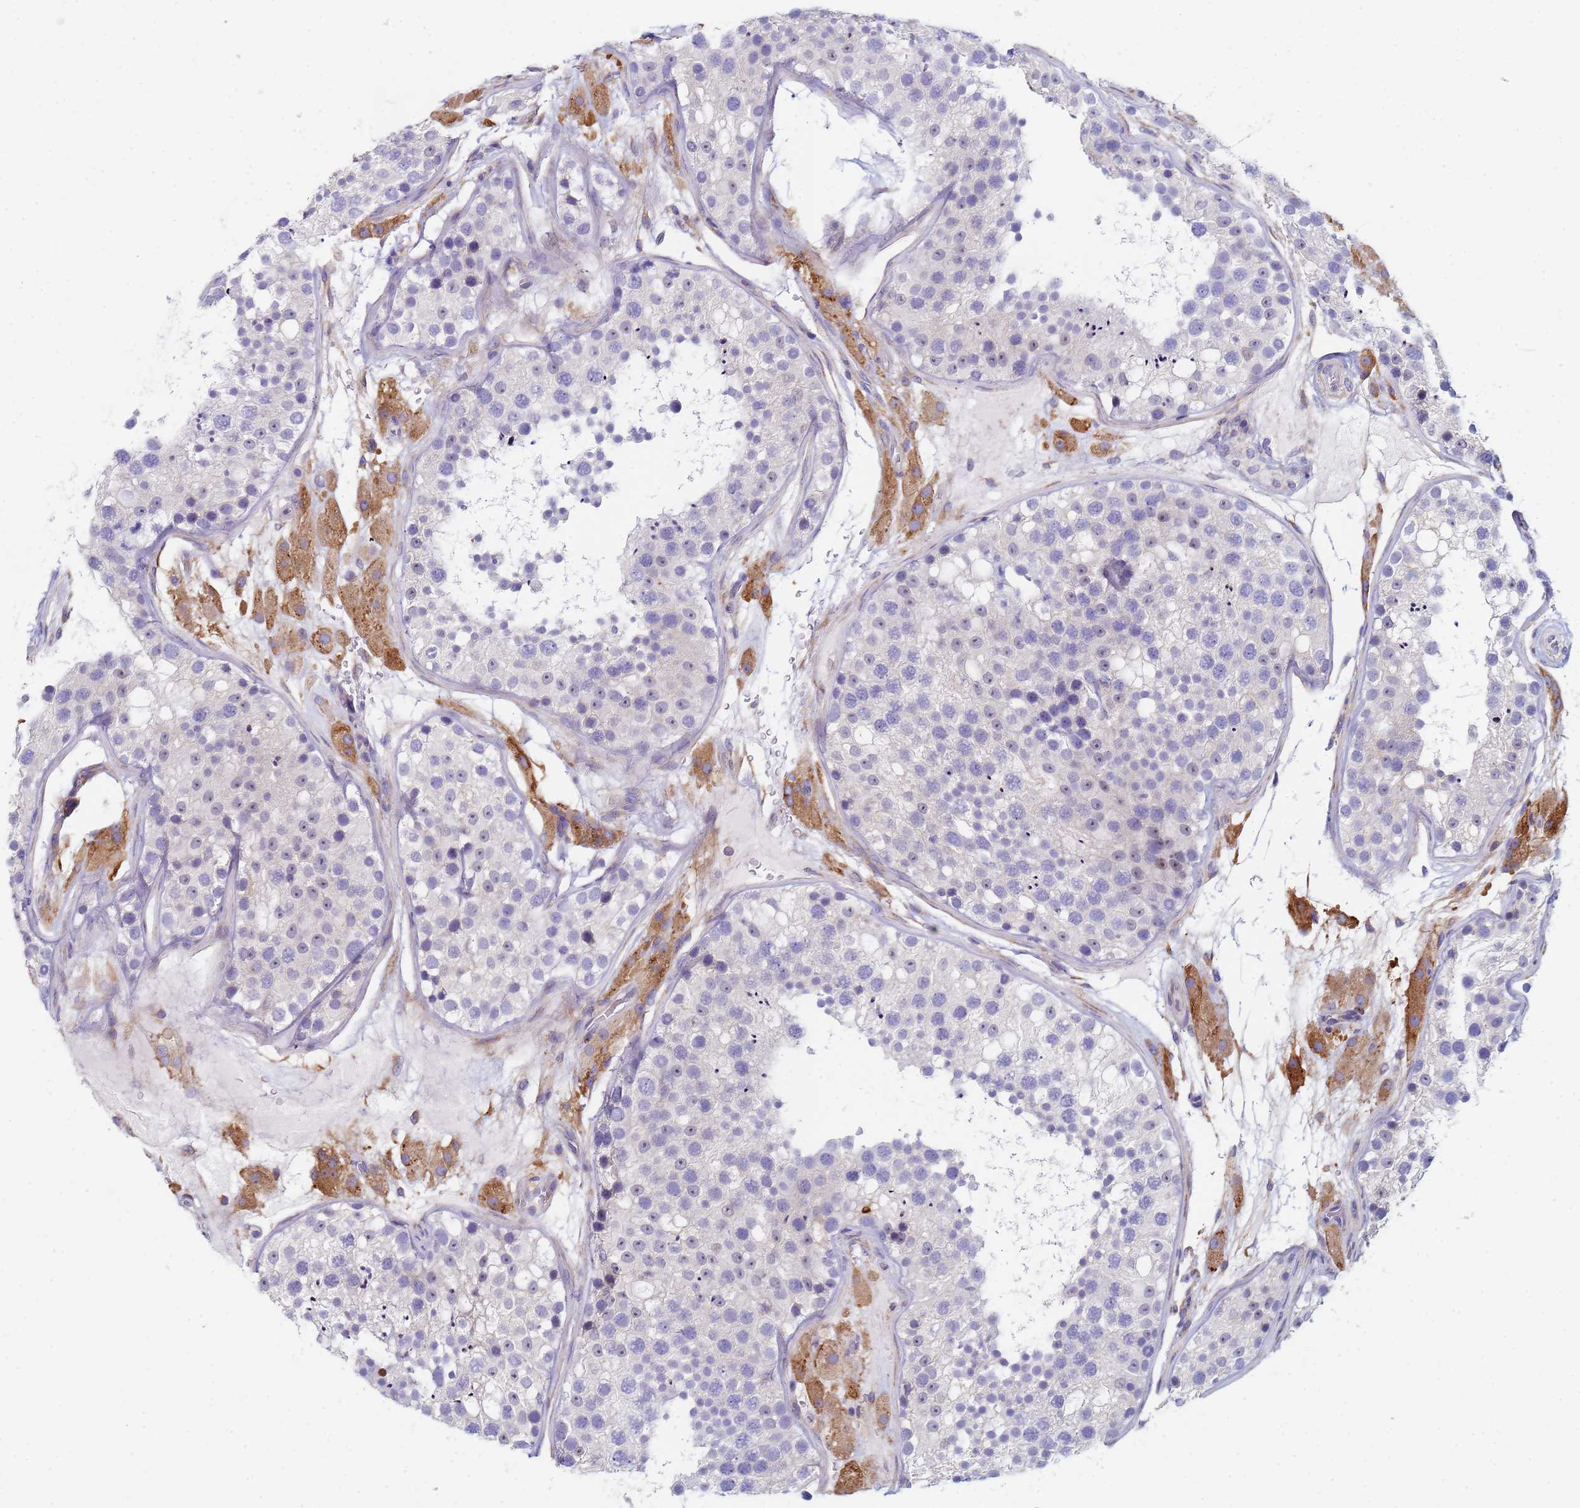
{"staining": {"intensity": "weak", "quantity": "<25%", "location": "nuclear"}, "tissue": "testis", "cell_type": "Cells in seminiferous ducts", "image_type": "normal", "snomed": [{"axis": "morphology", "description": "Normal tissue, NOS"}, {"axis": "topography", "description": "Testis"}], "caption": "Immunohistochemical staining of benign human testis demonstrates no significant positivity in cells in seminiferous ducts. The staining is performed using DAB brown chromogen with nuclei counter-stained in using hematoxylin.", "gene": "GDAP2", "patient": {"sex": "male", "age": 26}}